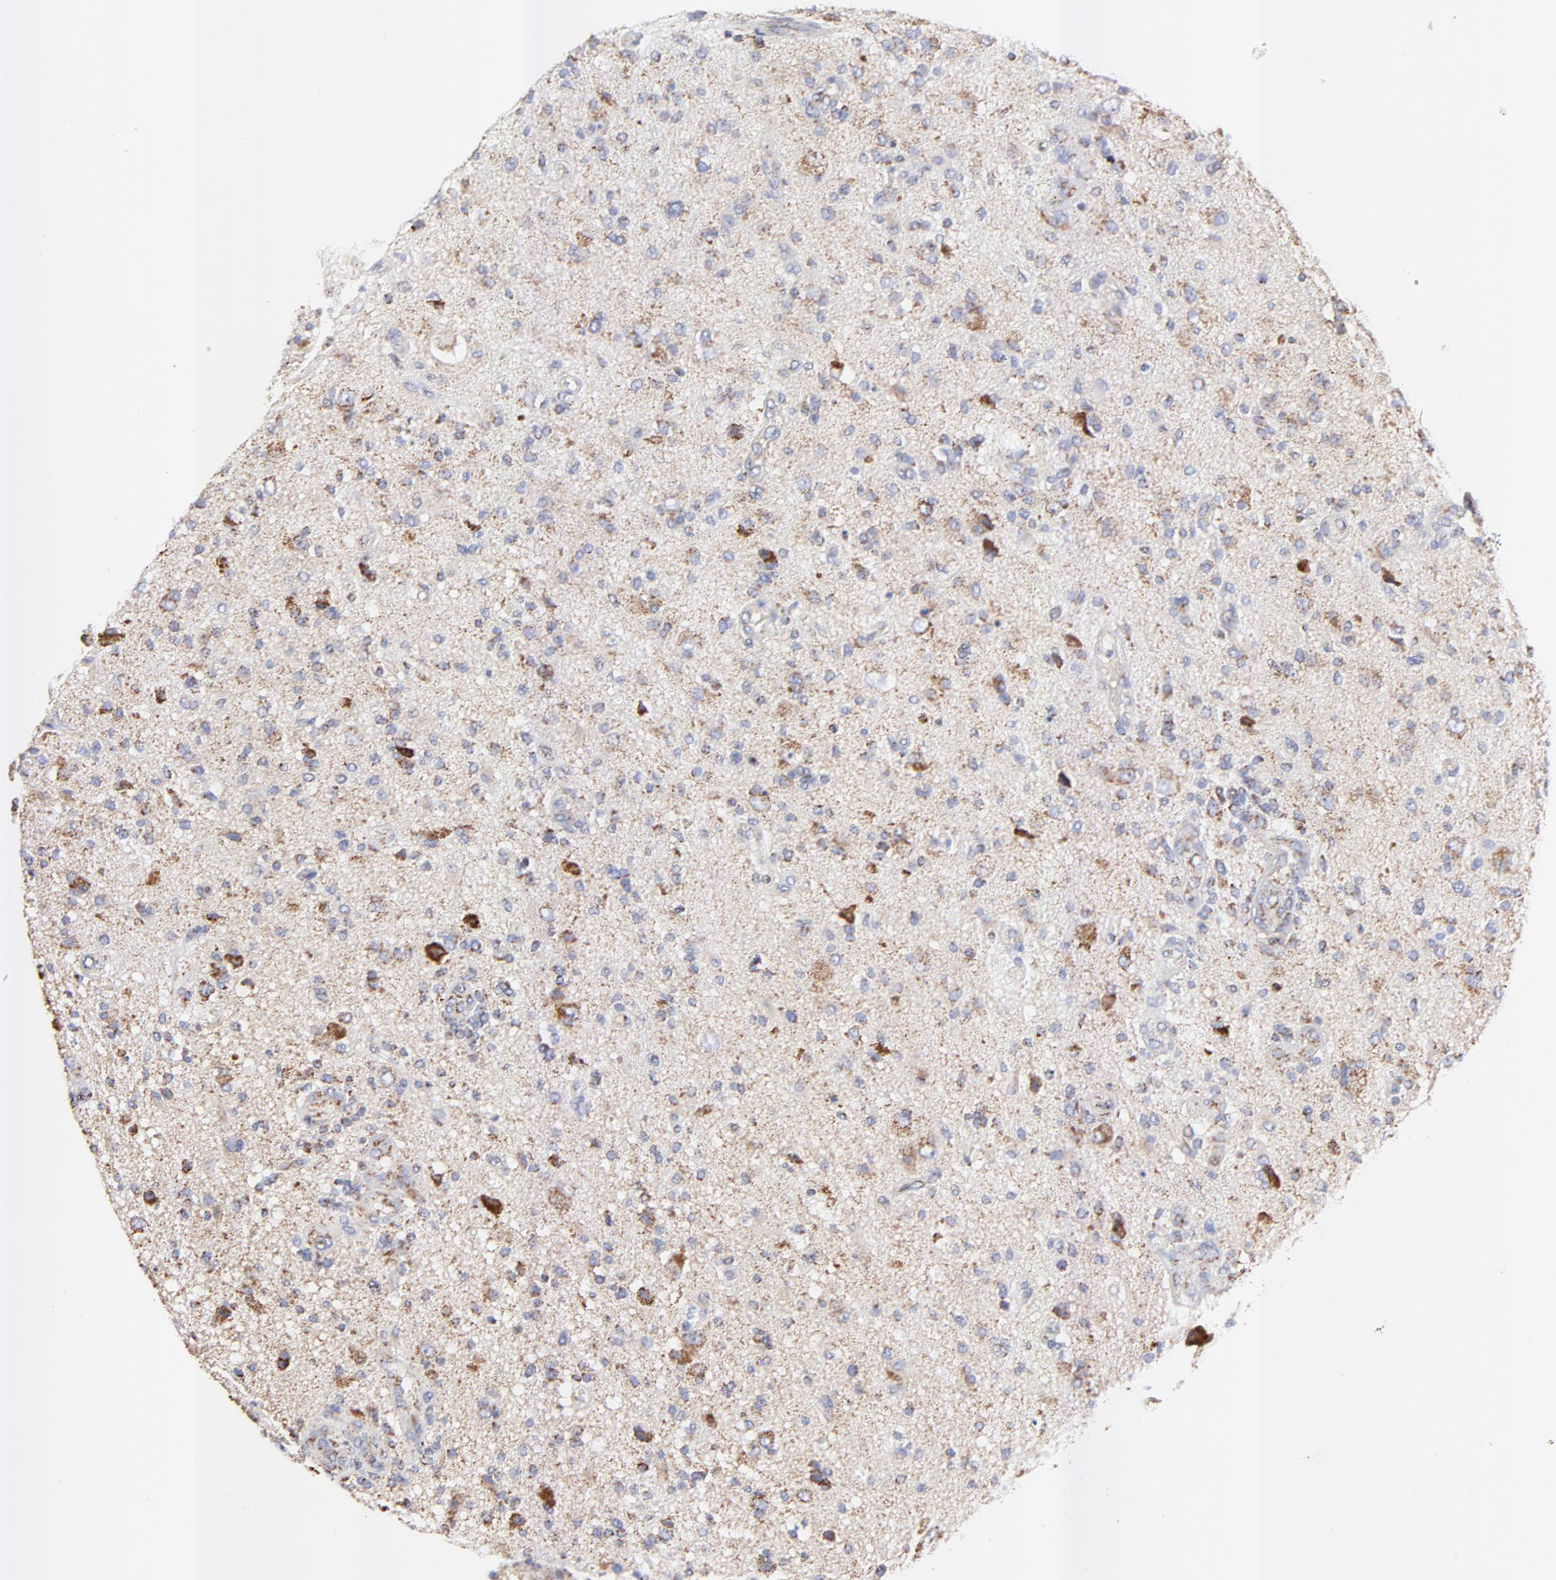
{"staining": {"intensity": "moderate", "quantity": "25%-75%", "location": "cytoplasmic/membranous"}, "tissue": "glioma", "cell_type": "Tumor cells", "image_type": "cancer", "snomed": [{"axis": "morphology", "description": "Normal tissue, NOS"}, {"axis": "morphology", "description": "Glioma, malignant, High grade"}, {"axis": "topography", "description": "Cerebral cortex"}], "caption": "A brown stain labels moderate cytoplasmic/membranous positivity of a protein in human glioma tumor cells.", "gene": "COX4I1", "patient": {"sex": "male", "age": 75}}